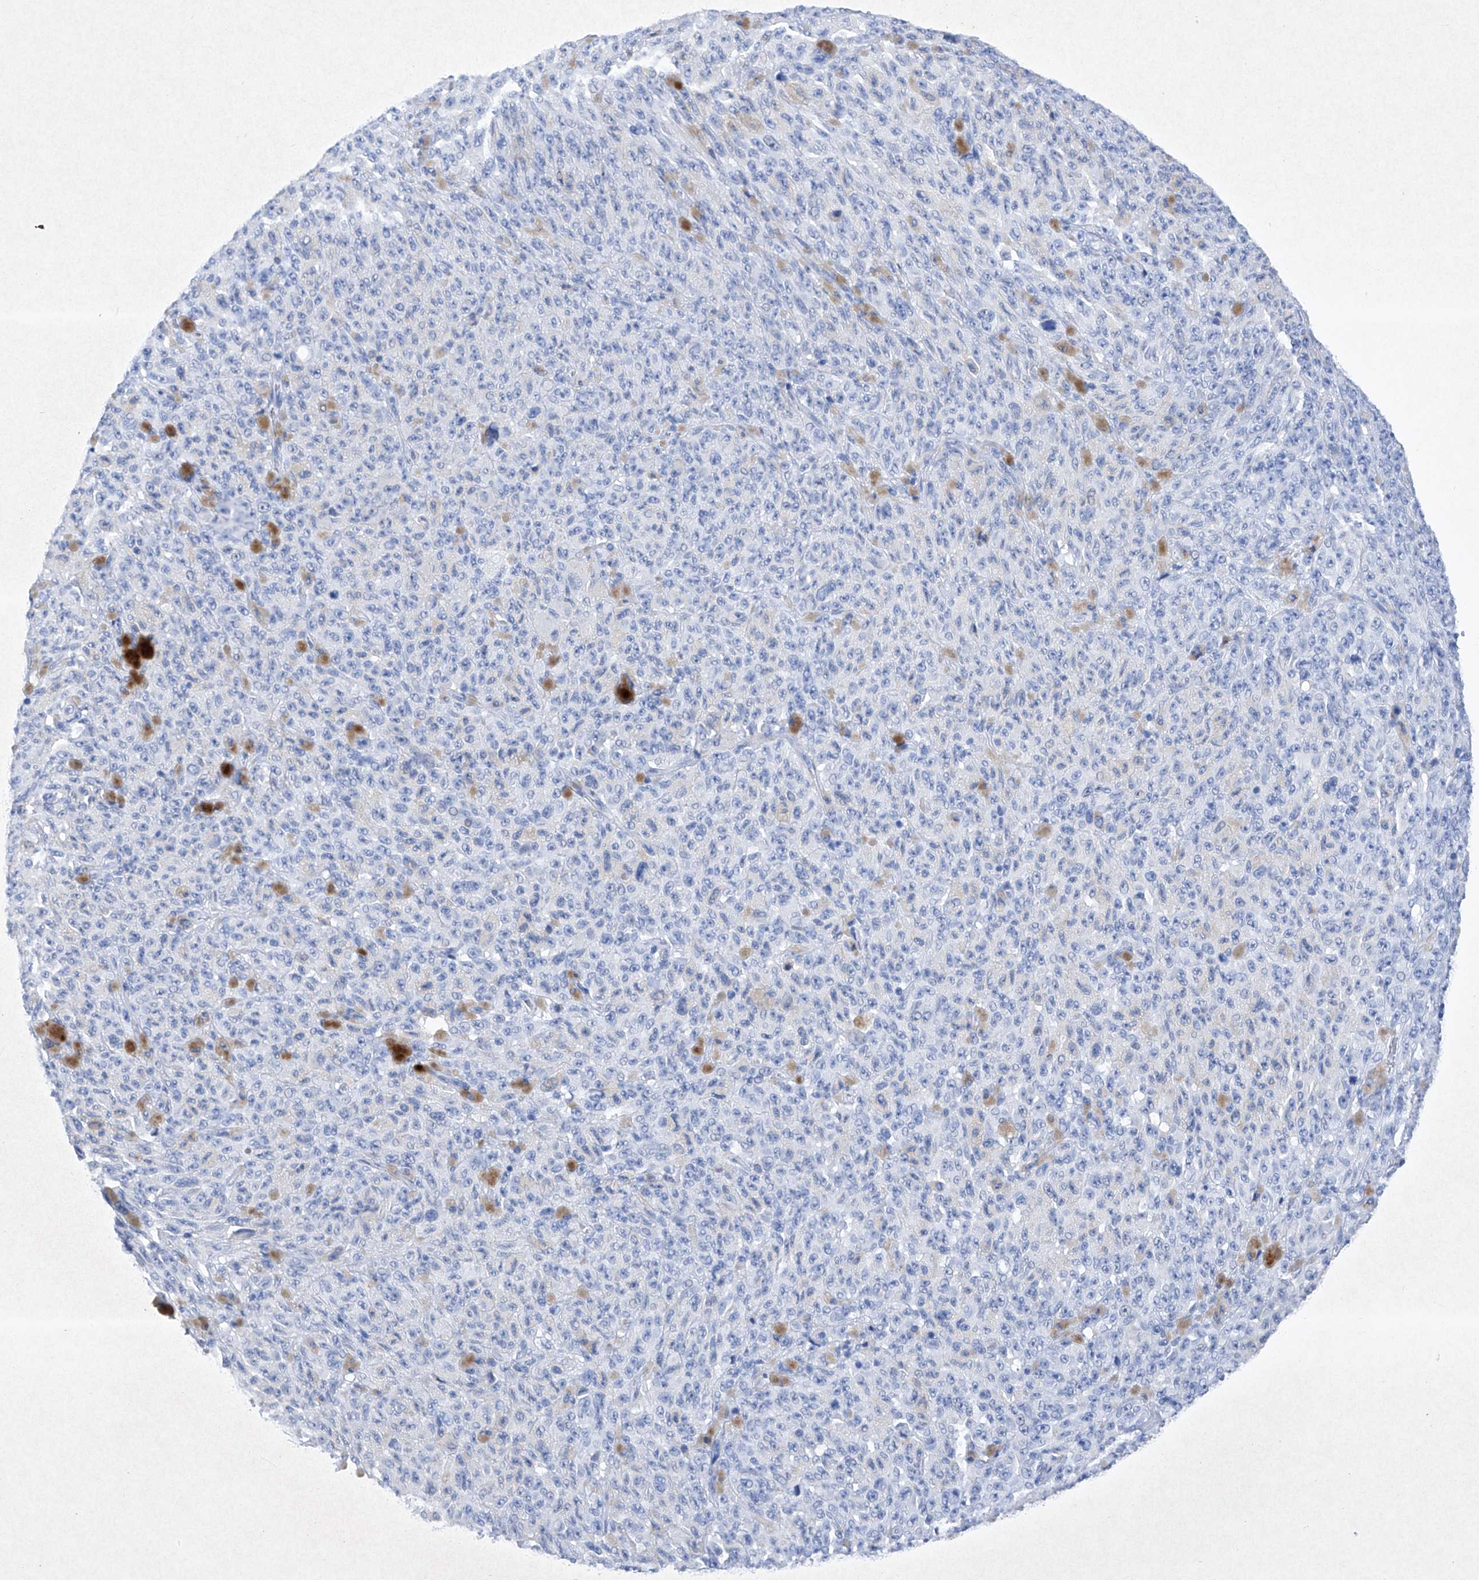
{"staining": {"intensity": "negative", "quantity": "none", "location": "none"}, "tissue": "melanoma", "cell_type": "Tumor cells", "image_type": "cancer", "snomed": [{"axis": "morphology", "description": "Malignant melanoma, NOS"}, {"axis": "topography", "description": "Skin"}], "caption": "Photomicrograph shows no protein positivity in tumor cells of malignant melanoma tissue. Nuclei are stained in blue.", "gene": "BARX2", "patient": {"sex": "female", "age": 82}}